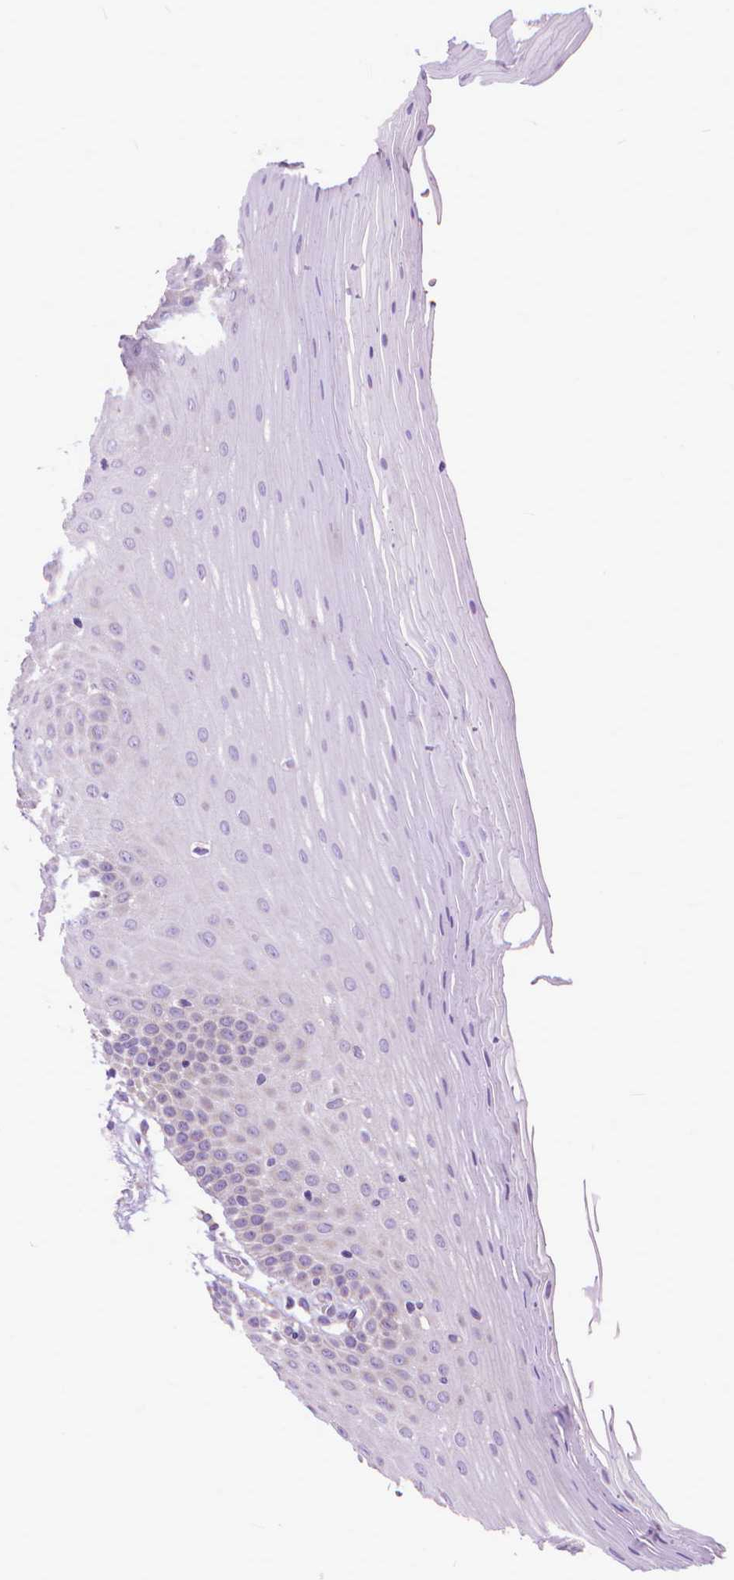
{"staining": {"intensity": "negative", "quantity": "none", "location": "none"}, "tissue": "oral mucosa", "cell_type": "Squamous epithelial cells", "image_type": "normal", "snomed": [{"axis": "morphology", "description": "Normal tissue, NOS"}, {"axis": "morphology", "description": "Squamous cell carcinoma, NOS"}, {"axis": "topography", "description": "Oral tissue"}, {"axis": "topography", "description": "Tounge, NOS"}, {"axis": "topography", "description": "Head-Neck"}], "caption": "This is a photomicrograph of immunohistochemistry (IHC) staining of benign oral mucosa, which shows no expression in squamous epithelial cells. The staining is performed using DAB (3,3'-diaminobenzidine) brown chromogen with nuclei counter-stained in using hematoxylin.", "gene": "SYN1", "patient": {"sex": "male", "age": 62}}